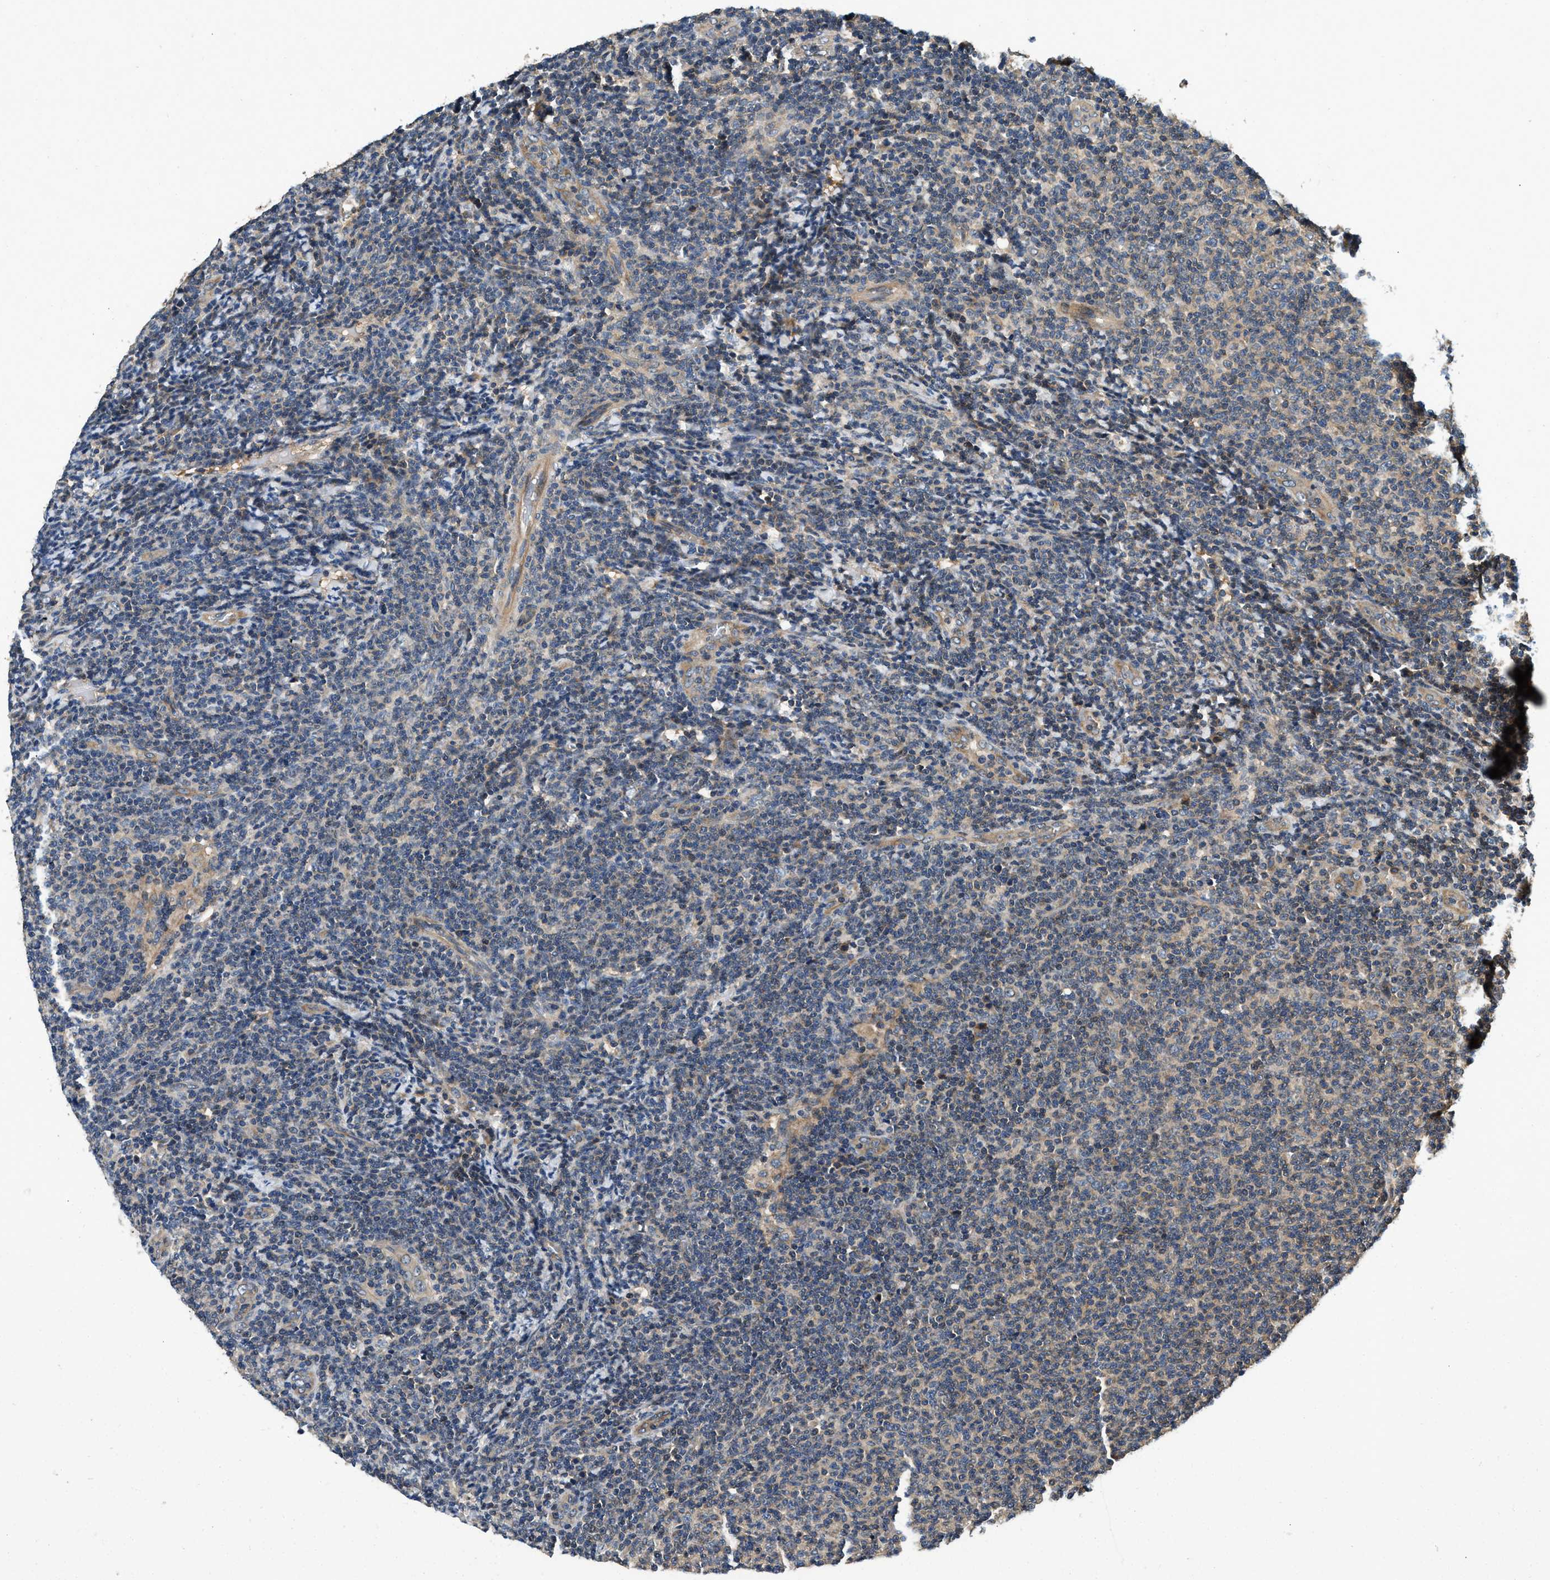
{"staining": {"intensity": "weak", "quantity": "<25%", "location": "cytoplasmic/membranous"}, "tissue": "lymphoma", "cell_type": "Tumor cells", "image_type": "cancer", "snomed": [{"axis": "morphology", "description": "Malignant lymphoma, non-Hodgkin's type, Low grade"}, {"axis": "topography", "description": "Lymph node"}], "caption": "Malignant lymphoma, non-Hodgkin's type (low-grade) stained for a protein using IHC reveals no expression tumor cells.", "gene": "IL3RA", "patient": {"sex": "male", "age": 66}}